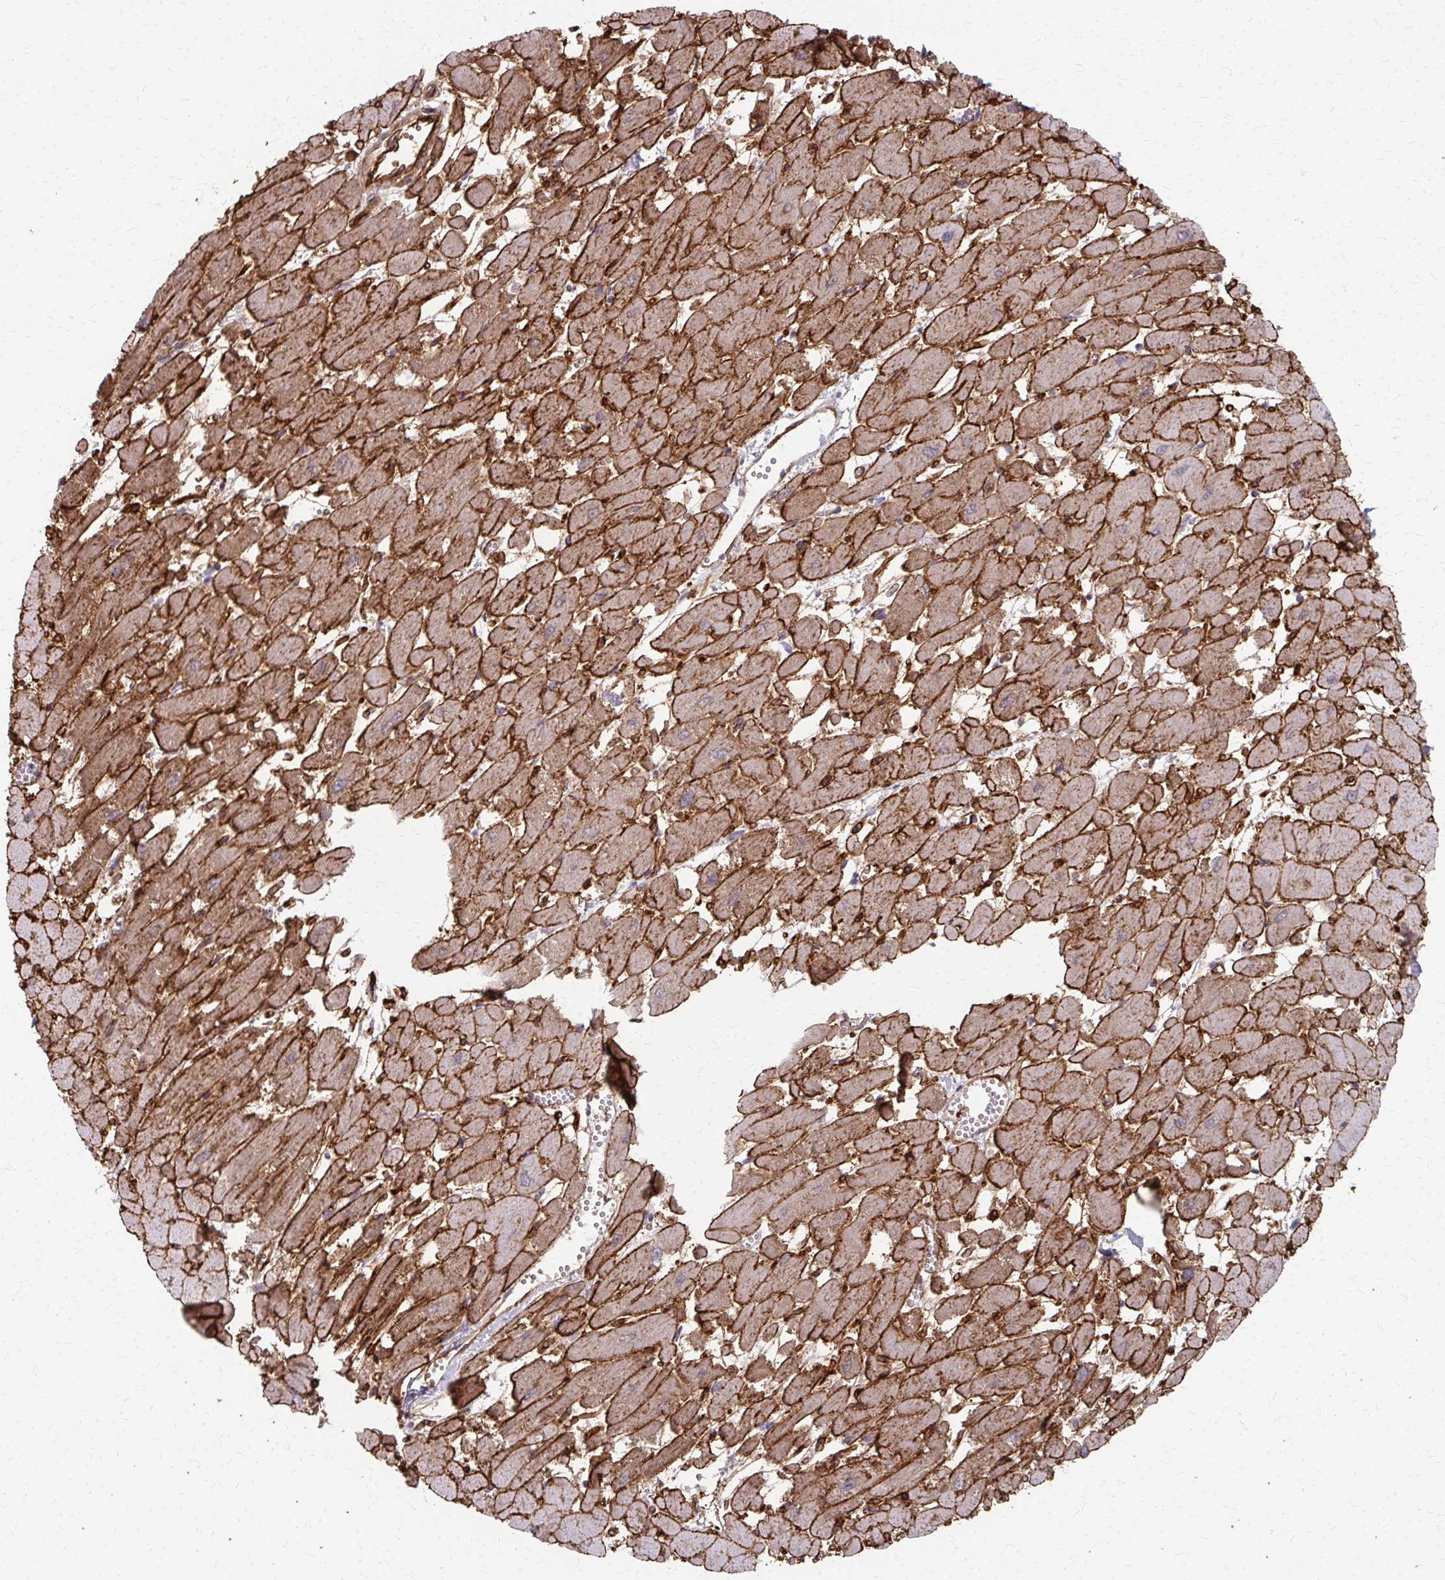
{"staining": {"intensity": "strong", "quantity": "25%-75%", "location": "cytoplasmic/membranous"}, "tissue": "heart muscle", "cell_type": "Cardiomyocytes", "image_type": "normal", "snomed": [{"axis": "morphology", "description": "Normal tissue, NOS"}, {"axis": "topography", "description": "Heart"}], "caption": "This photomicrograph shows immunohistochemistry staining of benign heart muscle, with high strong cytoplasmic/membranous positivity in approximately 25%-75% of cardiomyocytes.", "gene": "ADIPOQ", "patient": {"sex": "female", "age": 52}}